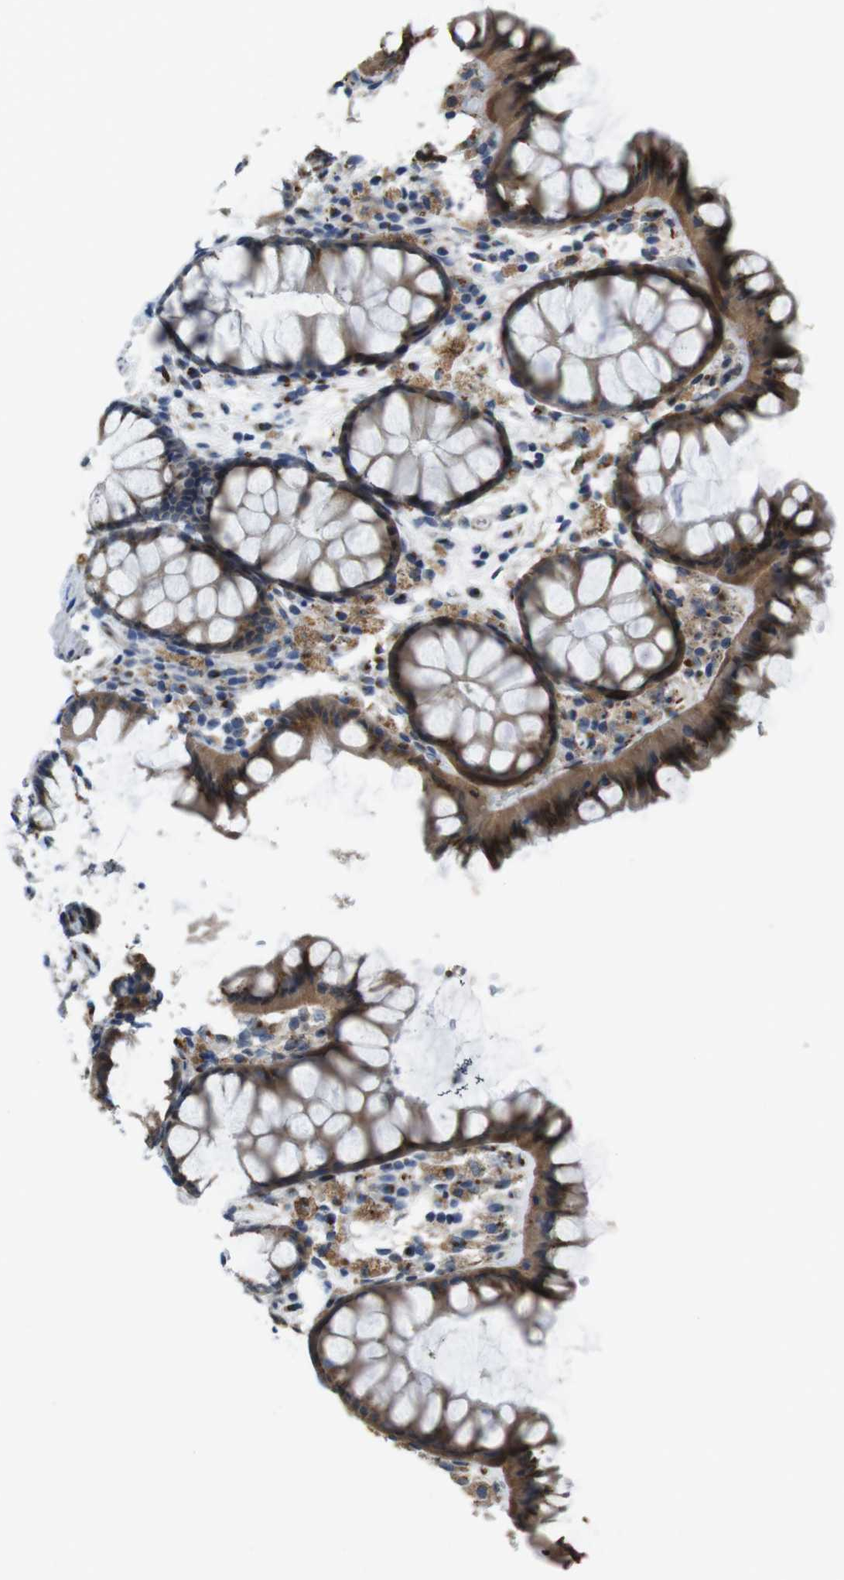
{"staining": {"intensity": "moderate", "quantity": "25%-75%", "location": "cytoplasmic/membranous"}, "tissue": "colon", "cell_type": "Endothelial cells", "image_type": "normal", "snomed": [{"axis": "morphology", "description": "Normal tissue, NOS"}, {"axis": "topography", "description": "Colon"}], "caption": "Unremarkable colon demonstrates moderate cytoplasmic/membranous expression in about 25%-75% of endothelial cells.", "gene": "RAB6A", "patient": {"sex": "female", "age": 55}}